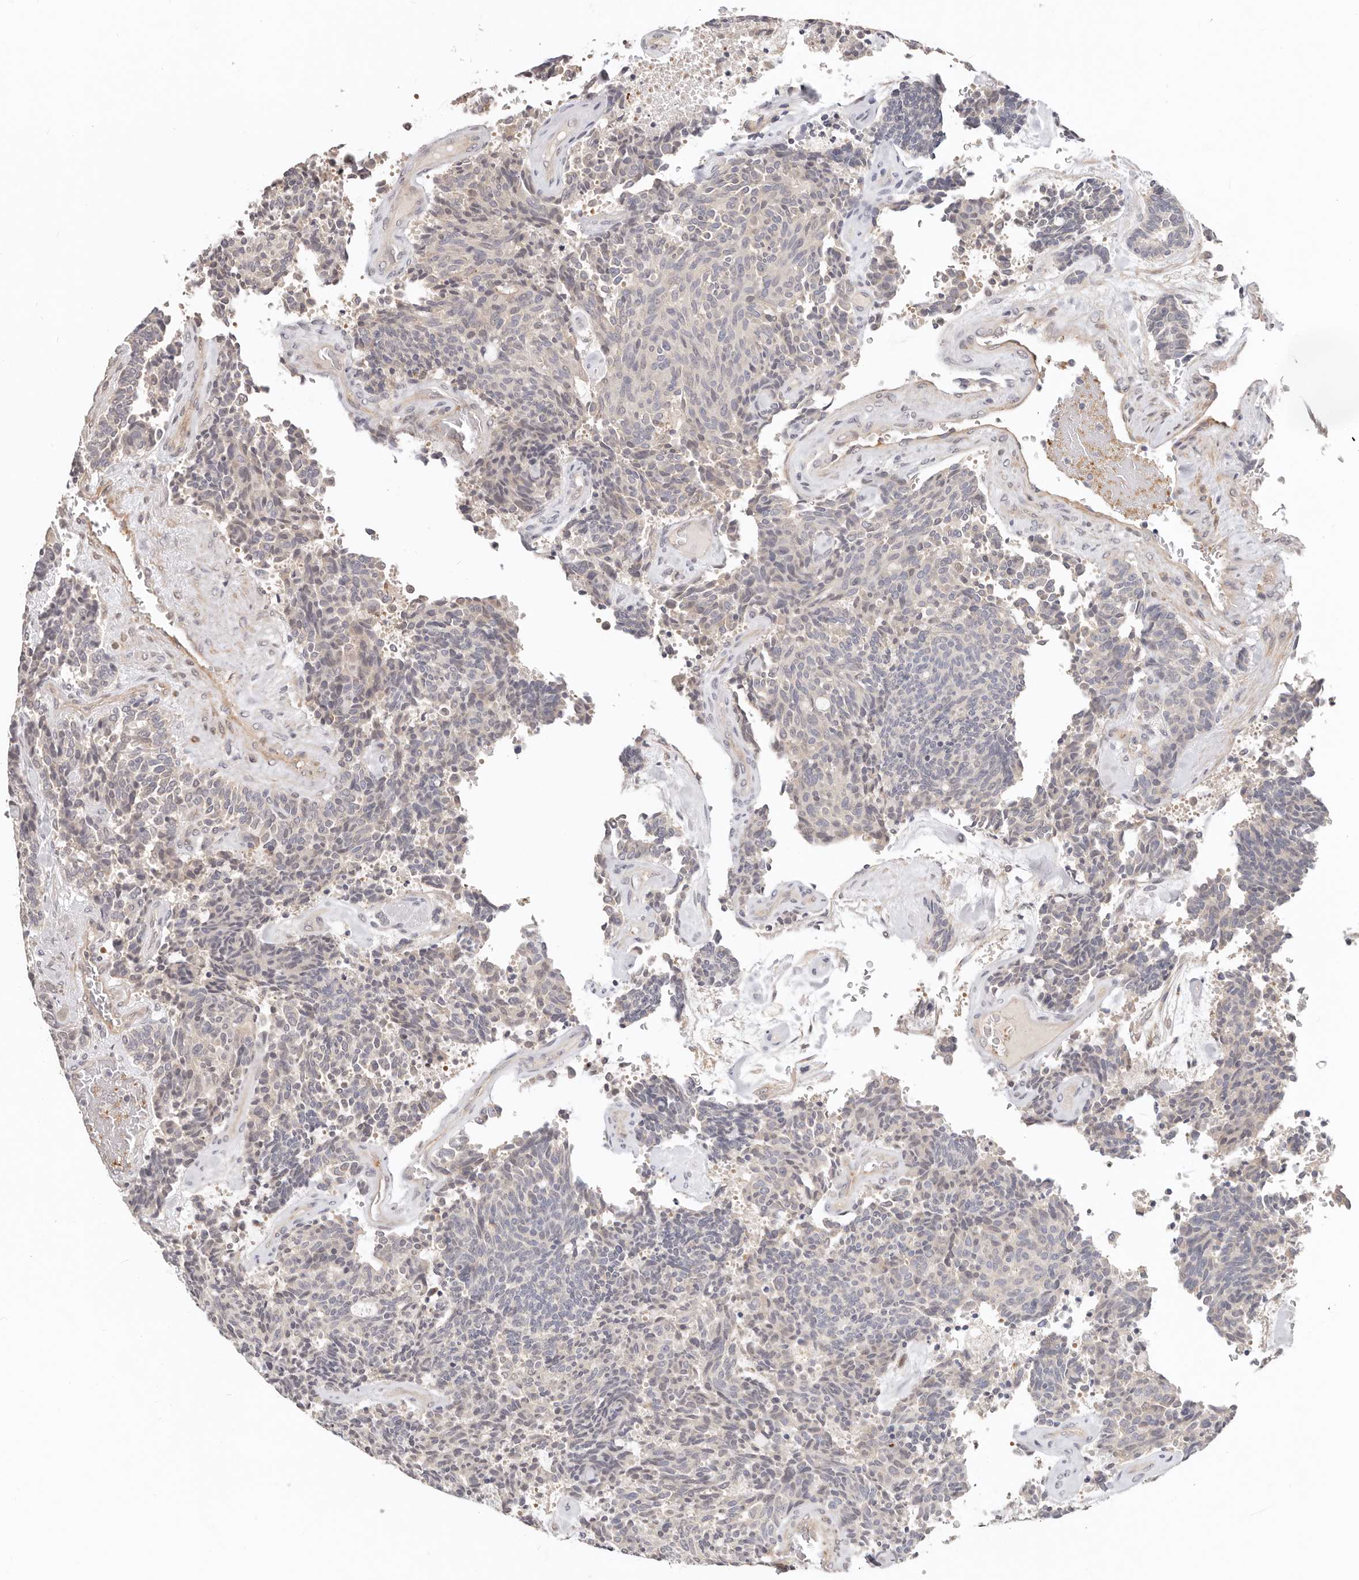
{"staining": {"intensity": "negative", "quantity": "none", "location": "none"}, "tissue": "carcinoid", "cell_type": "Tumor cells", "image_type": "cancer", "snomed": [{"axis": "morphology", "description": "Carcinoid, malignant, NOS"}, {"axis": "topography", "description": "Pancreas"}], "caption": "There is no significant expression in tumor cells of malignant carcinoid. (IHC, brightfield microscopy, high magnification).", "gene": "ZRANB1", "patient": {"sex": "female", "age": 54}}